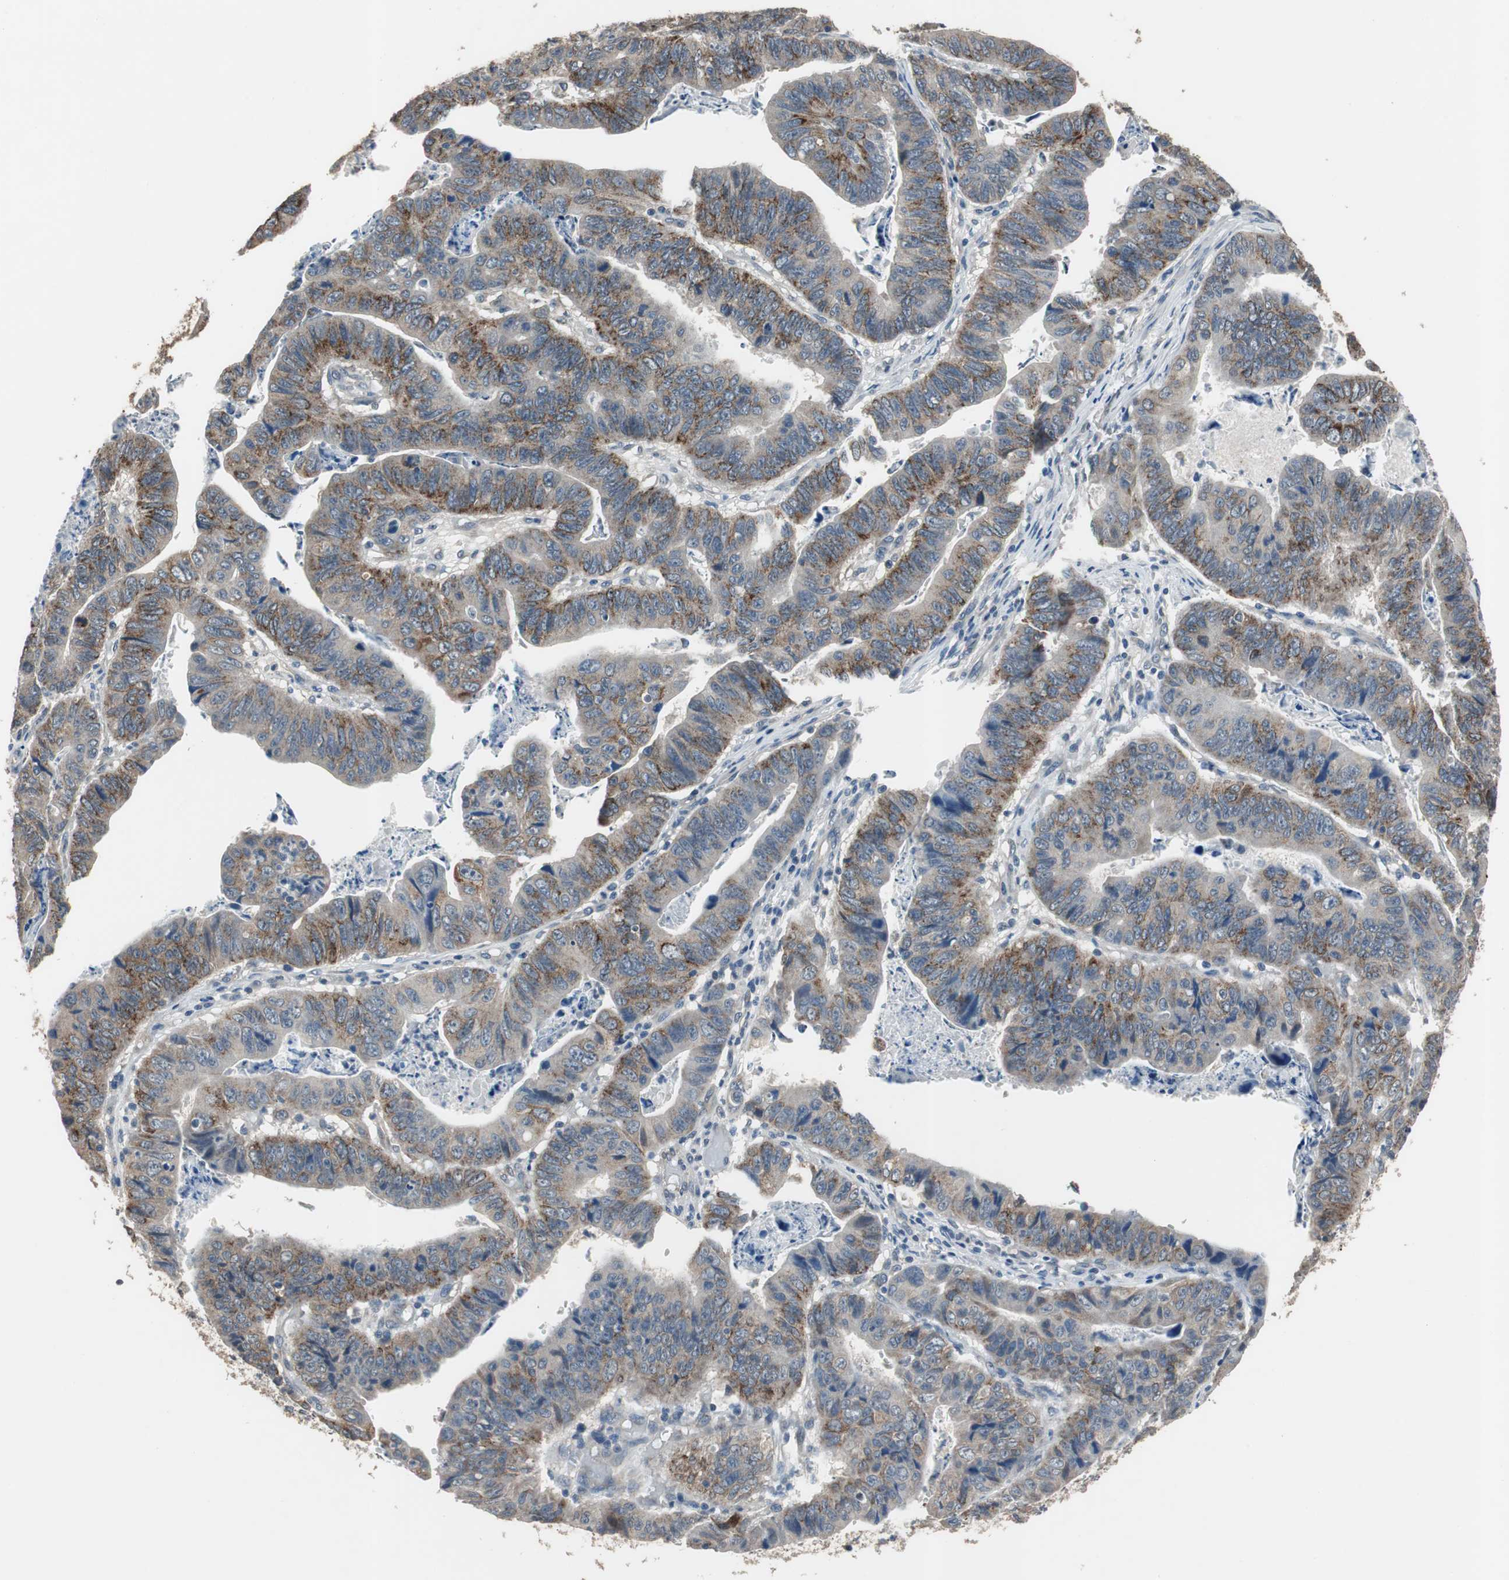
{"staining": {"intensity": "moderate", "quantity": "25%-75%", "location": "cytoplasmic/membranous"}, "tissue": "stomach cancer", "cell_type": "Tumor cells", "image_type": "cancer", "snomed": [{"axis": "morphology", "description": "Adenocarcinoma, NOS"}, {"axis": "topography", "description": "Stomach, lower"}], "caption": "Stomach adenocarcinoma stained for a protein exhibits moderate cytoplasmic/membranous positivity in tumor cells.", "gene": "PI4KB", "patient": {"sex": "male", "age": 77}}